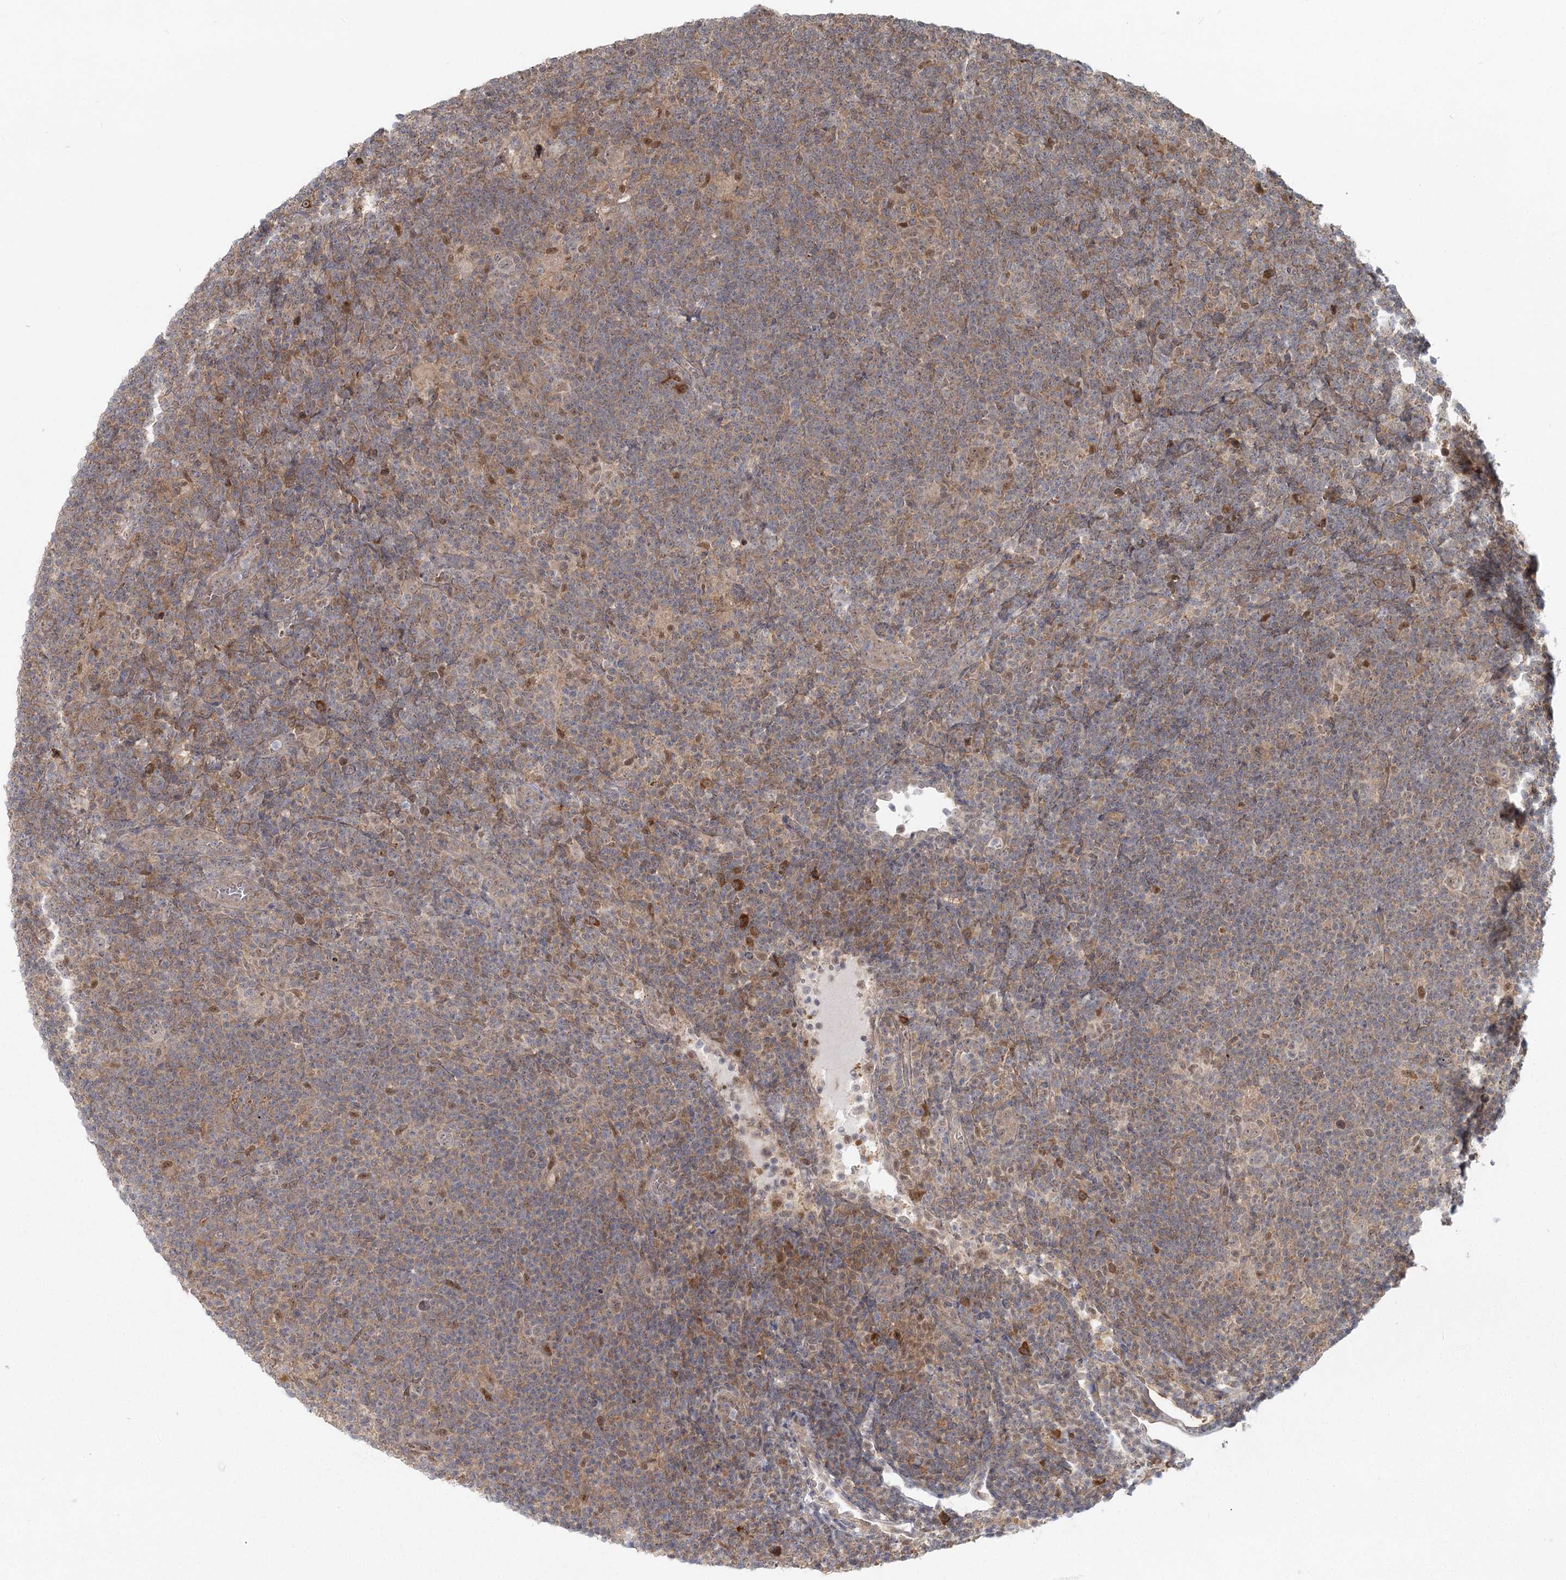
{"staining": {"intensity": "negative", "quantity": "none", "location": "none"}, "tissue": "lymphoma", "cell_type": "Tumor cells", "image_type": "cancer", "snomed": [{"axis": "morphology", "description": "Hodgkin's disease, NOS"}, {"axis": "topography", "description": "Lymph node"}], "caption": "Protein analysis of Hodgkin's disease shows no significant positivity in tumor cells.", "gene": "THNSL1", "patient": {"sex": "female", "age": 57}}